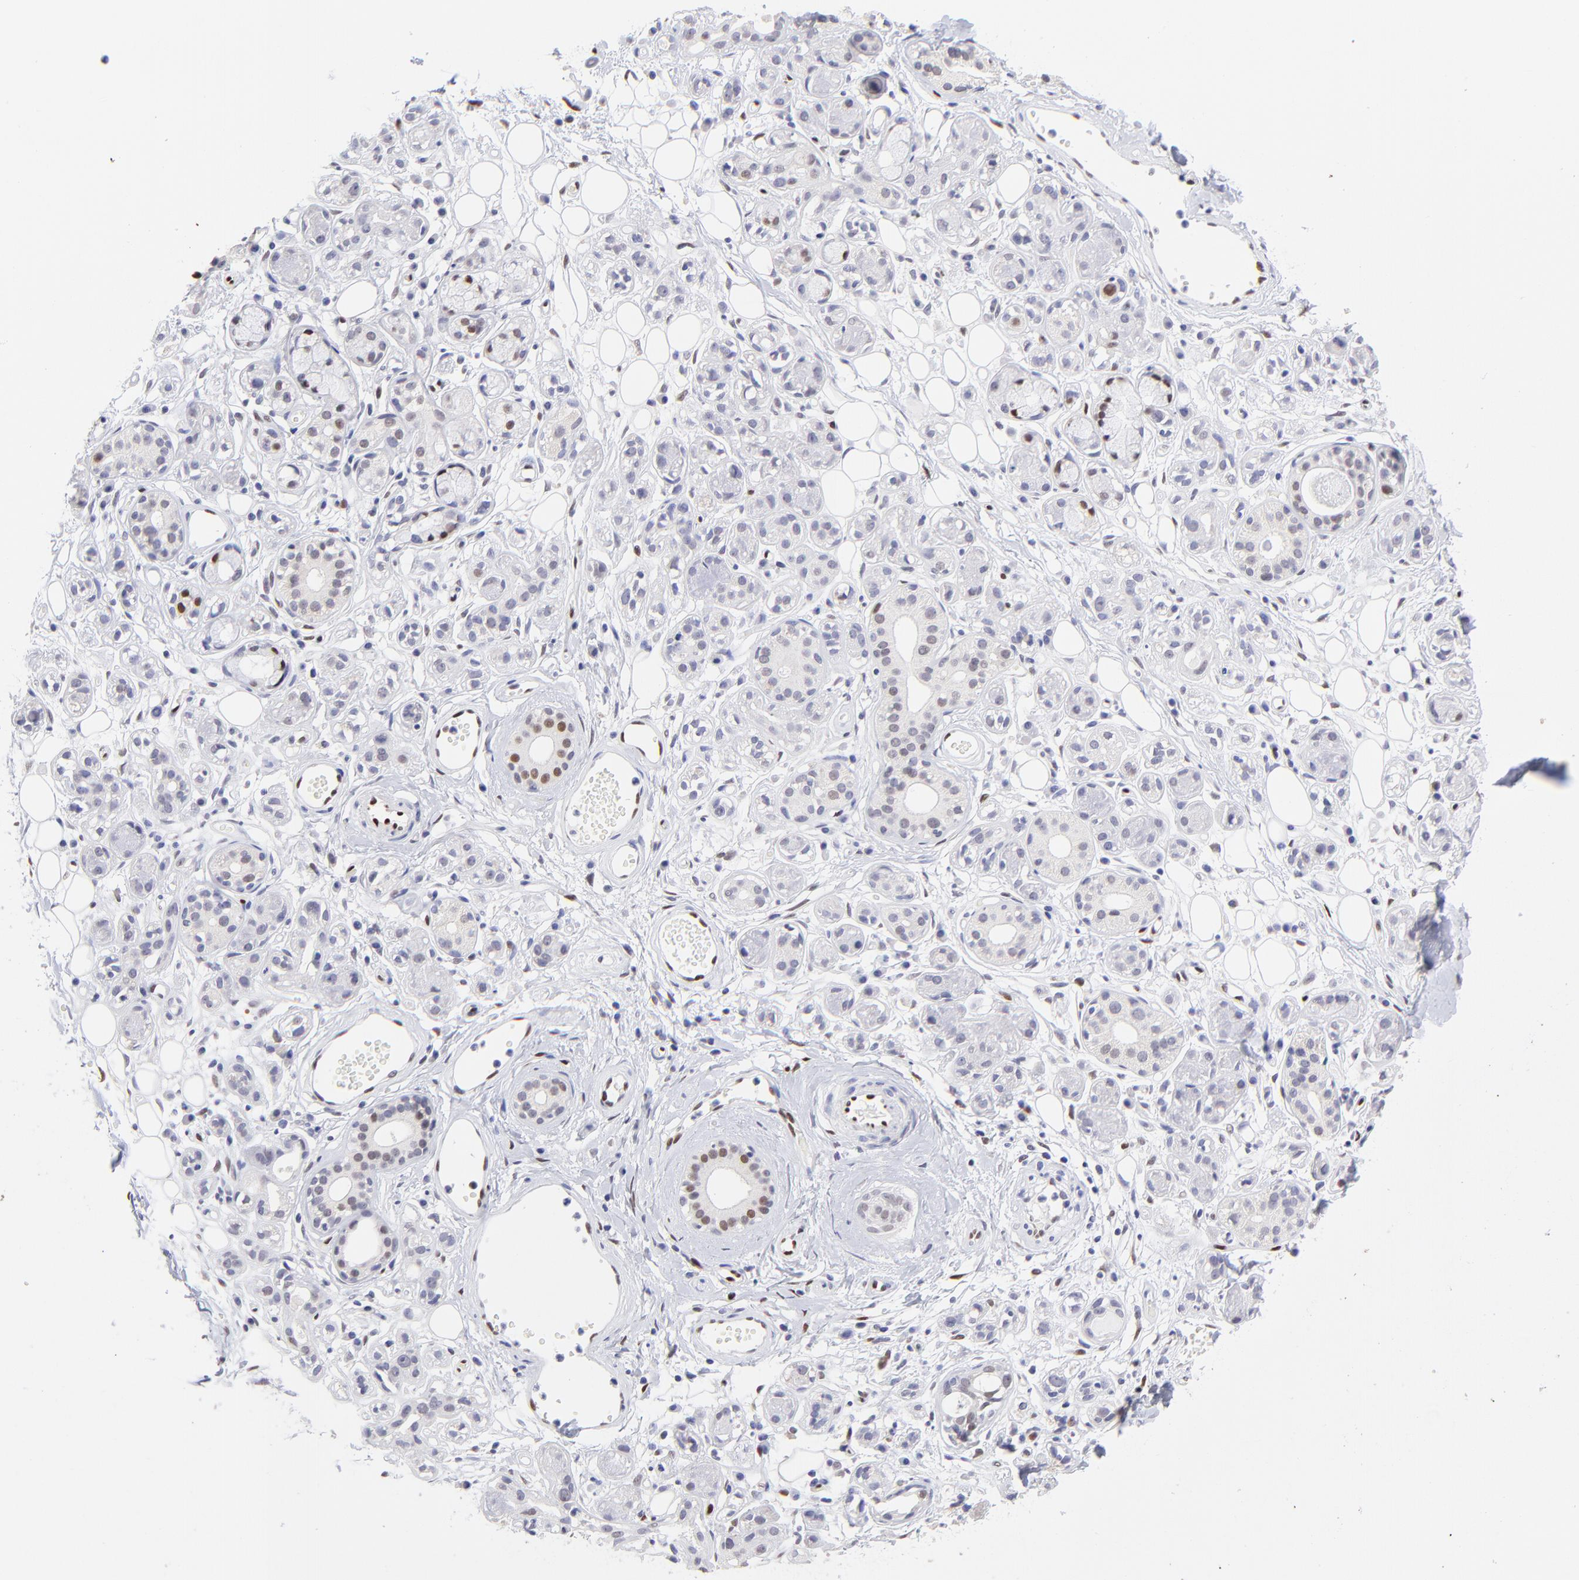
{"staining": {"intensity": "negative", "quantity": "none", "location": "none"}, "tissue": "salivary gland", "cell_type": "Glandular cells", "image_type": "normal", "snomed": [{"axis": "morphology", "description": "Normal tissue, NOS"}, {"axis": "topography", "description": "Salivary gland"}], "caption": "Protein analysis of normal salivary gland displays no significant expression in glandular cells. (DAB IHC visualized using brightfield microscopy, high magnification).", "gene": "KLF4", "patient": {"sex": "male", "age": 54}}